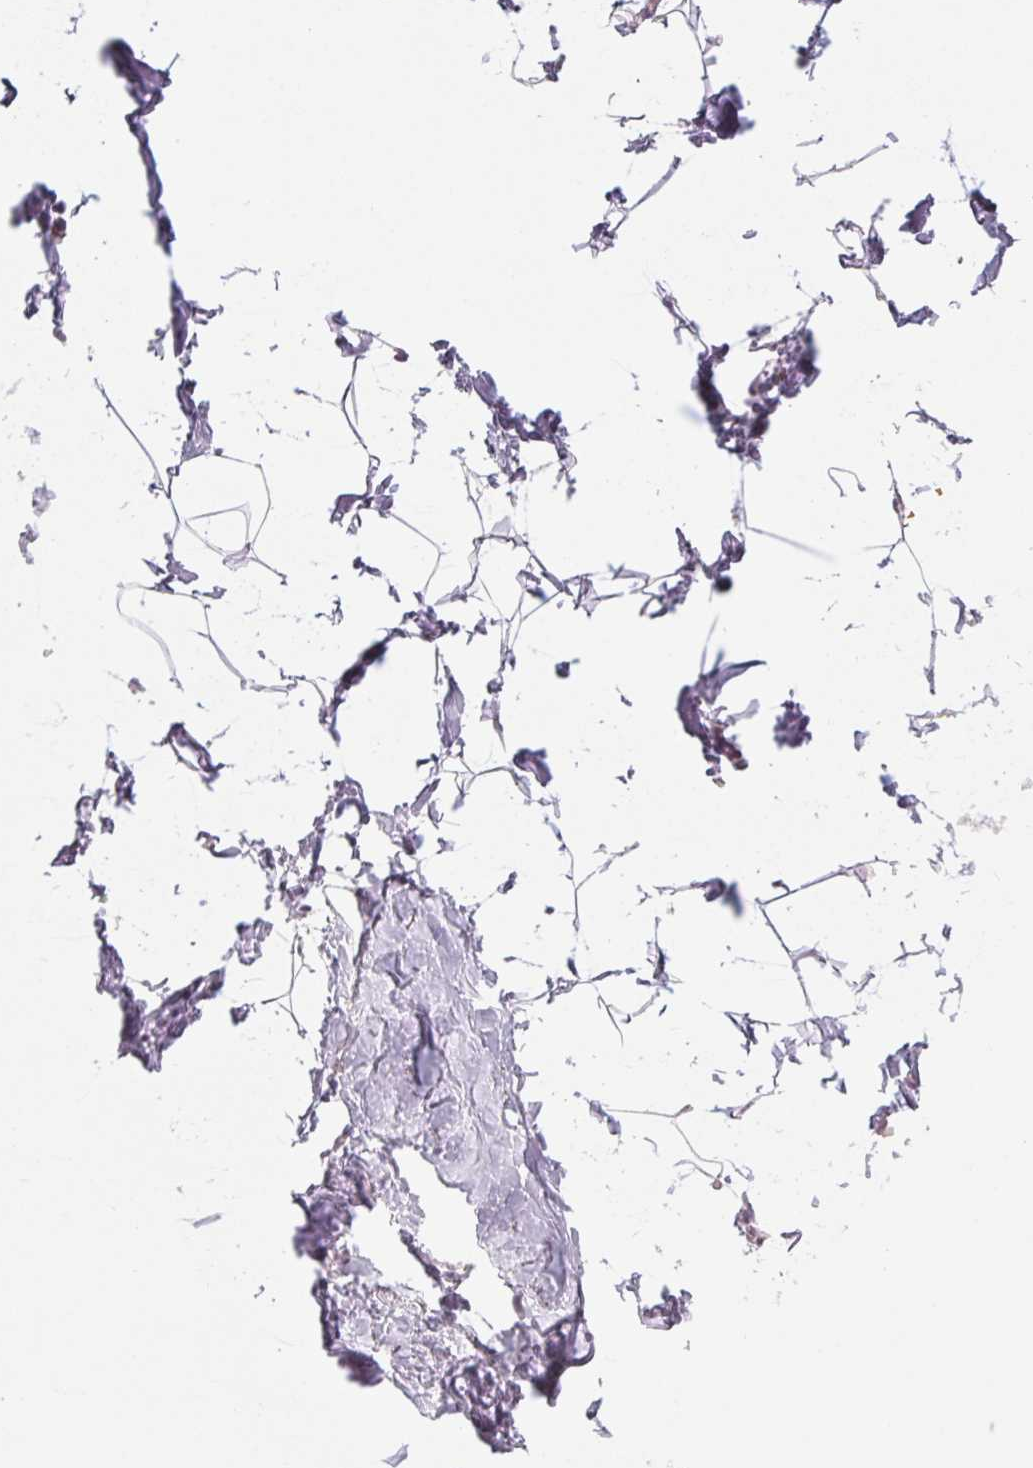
{"staining": {"intensity": "weak", "quantity": "25%-75%", "location": "cytoplasmic/membranous"}, "tissue": "breast", "cell_type": "Adipocytes", "image_type": "normal", "snomed": [{"axis": "morphology", "description": "Normal tissue, NOS"}, {"axis": "topography", "description": "Breast"}], "caption": "Unremarkable breast was stained to show a protein in brown. There is low levels of weak cytoplasmic/membranous staining in about 25%-75% of adipocytes. (IHC, brightfield microscopy, high magnification).", "gene": "HHLA2", "patient": {"sex": "female", "age": 32}}